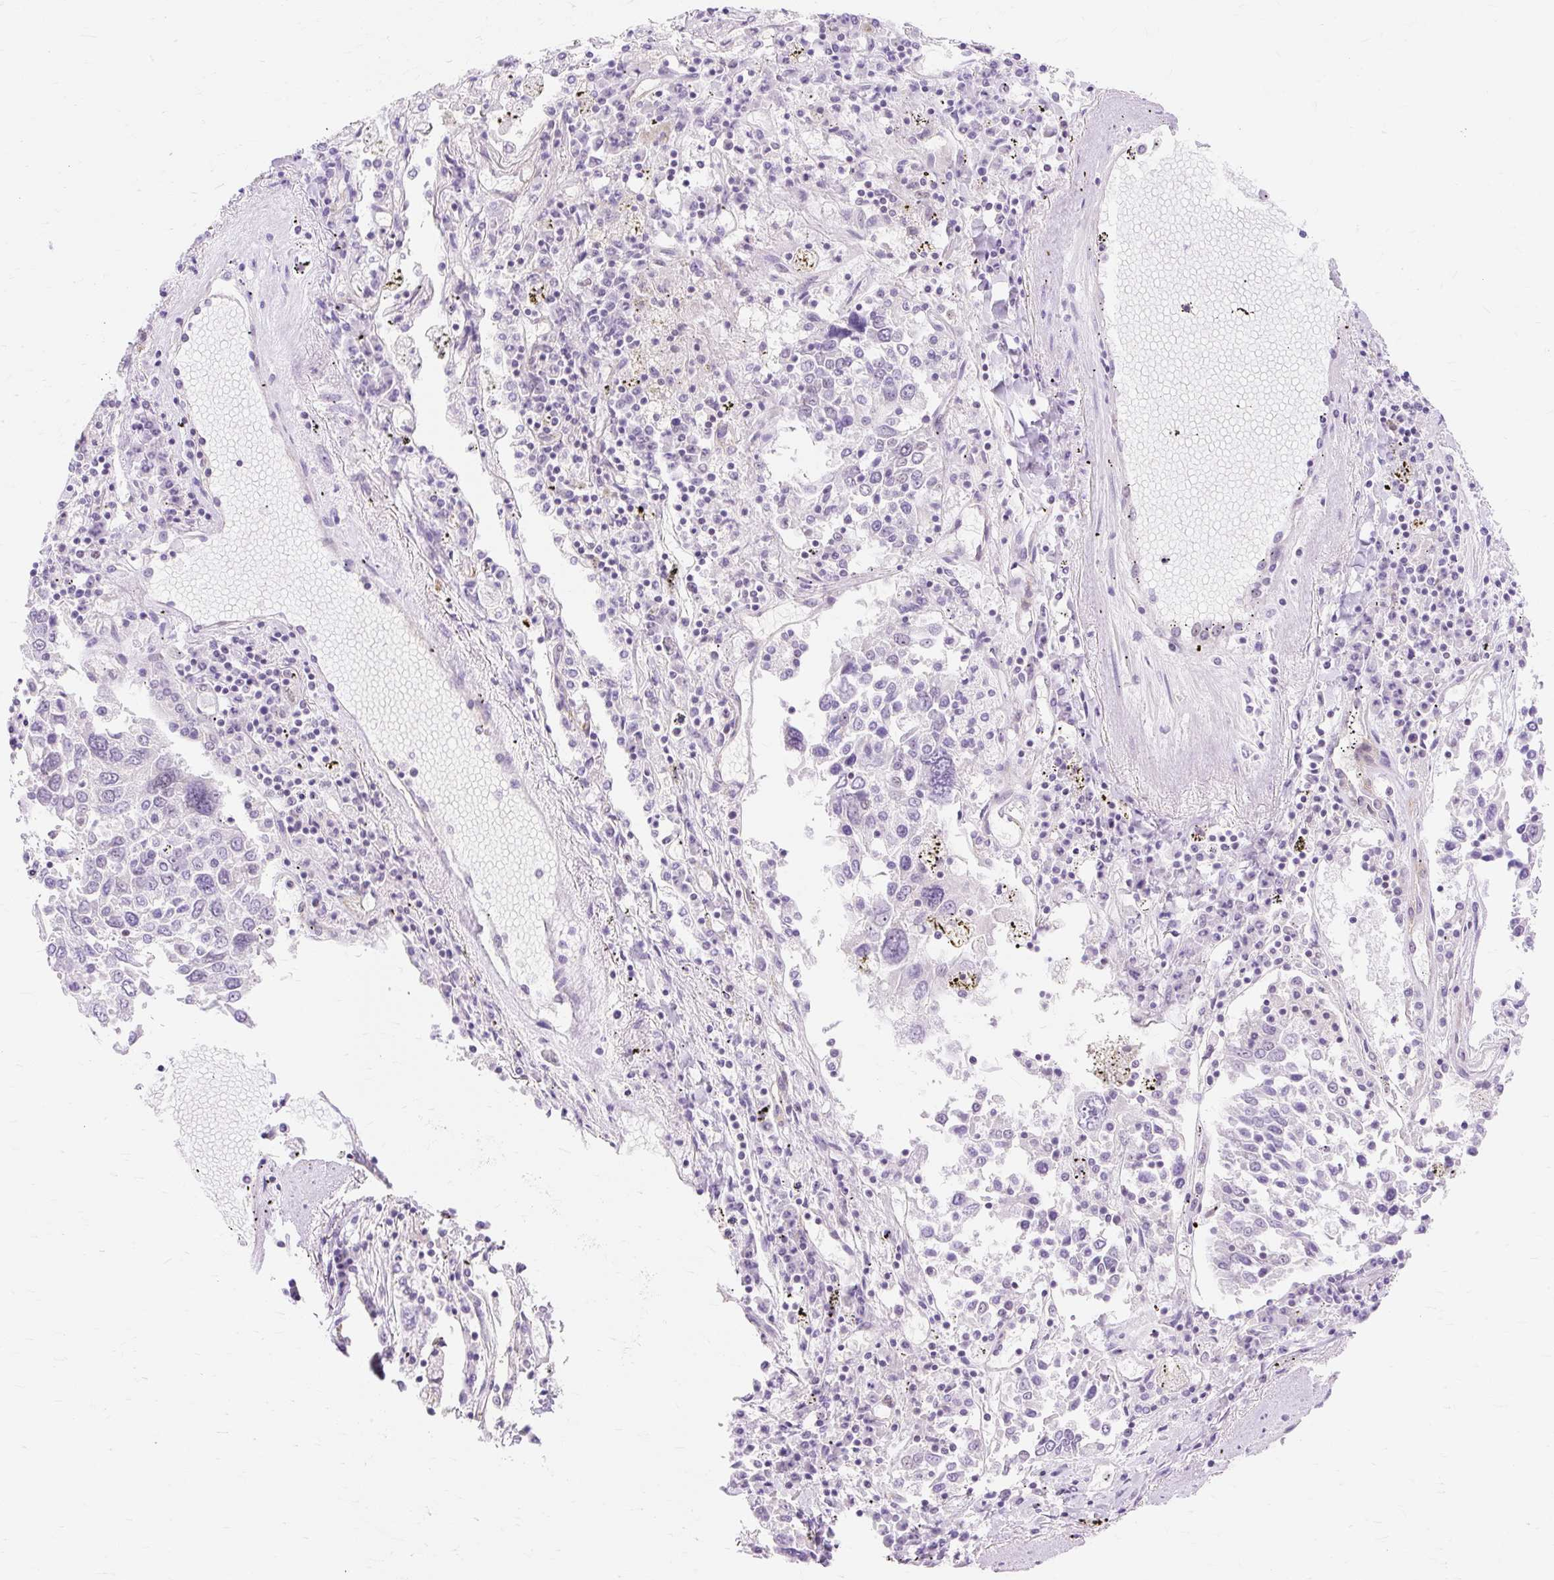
{"staining": {"intensity": "negative", "quantity": "none", "location": "none"}, "tissue": "lung cancer", "cell_type": "Tumor cells", "image_type": "cancer", "snomed": [{"axis": "morphology", "description": "Squamous cell carcinoma, NOS"}, {"axis": "topography", "description": "Lung"}], "caption": "Immunohistochemistry (IHC) histopathology image of lung cancer stained for a protein (brown), which displays no staining in tumor cells. (DAB immunohistochemistry (IHC) with hematoxylin counter stain).", "gene": "OBP2A", "patient": {"sex": "male", "age": 65}}